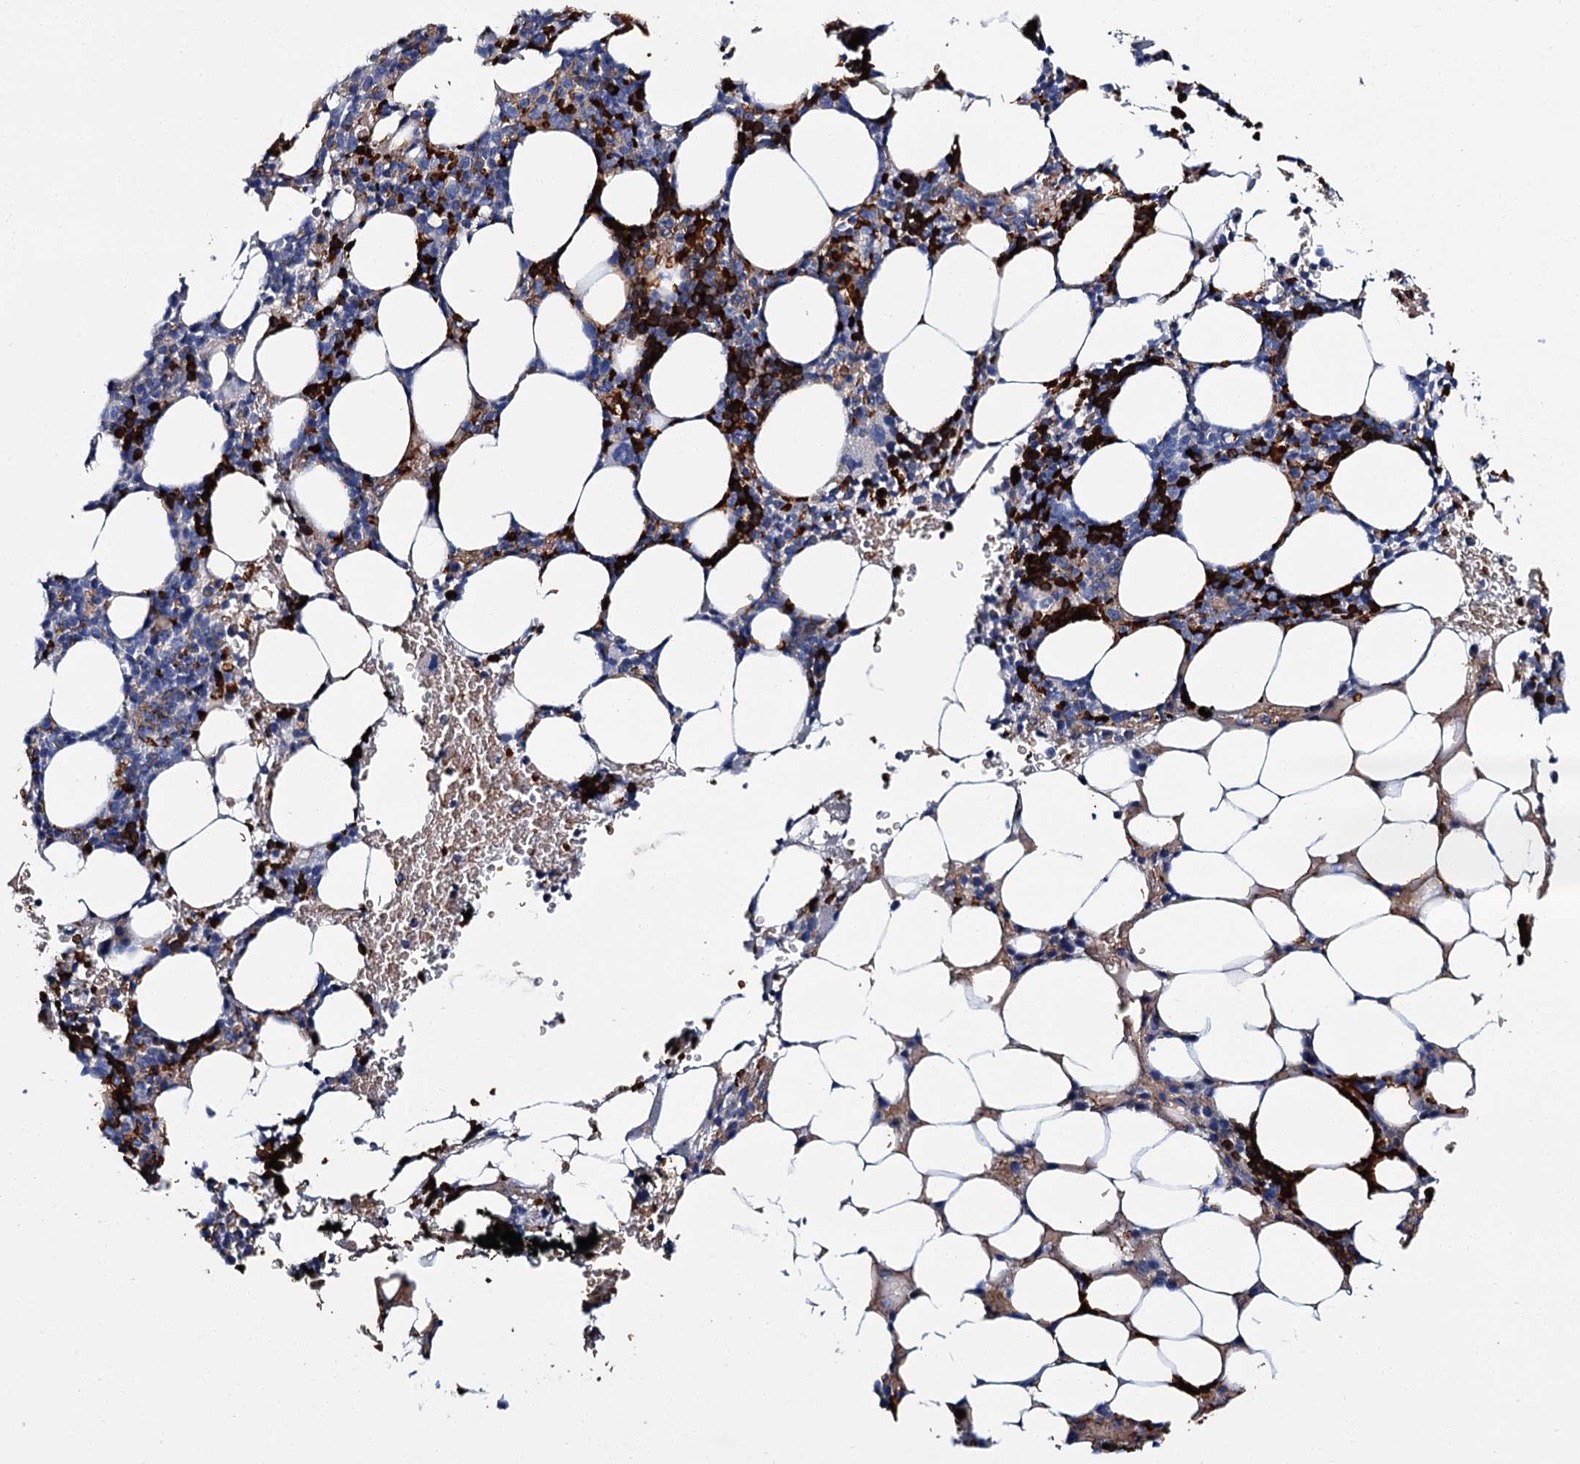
{"staining": {"intensity": "strong", "quantity": "25%-75%", "location": "cytoplasmic/membranous"}, "tissue": "bone marrow", "cell_type": "Hematopoietic cells", "image_type": "normal", "snomed": [{"axis": "morphology", "description": "Normal tissue, NOS"}, {"axis": "topography", "description": "Bone marrow"}], "caption": "Protein expression analysis of benign human bone marrow reveals strong cytoplasmic/membranous expression in approximately 25%-75% of hematopoietic cells. The protein of interest is shown in brown color, while the nuclei are stained blue.", "gene": "ATG2A", "patient": {"sex": "male", "age": 78}}